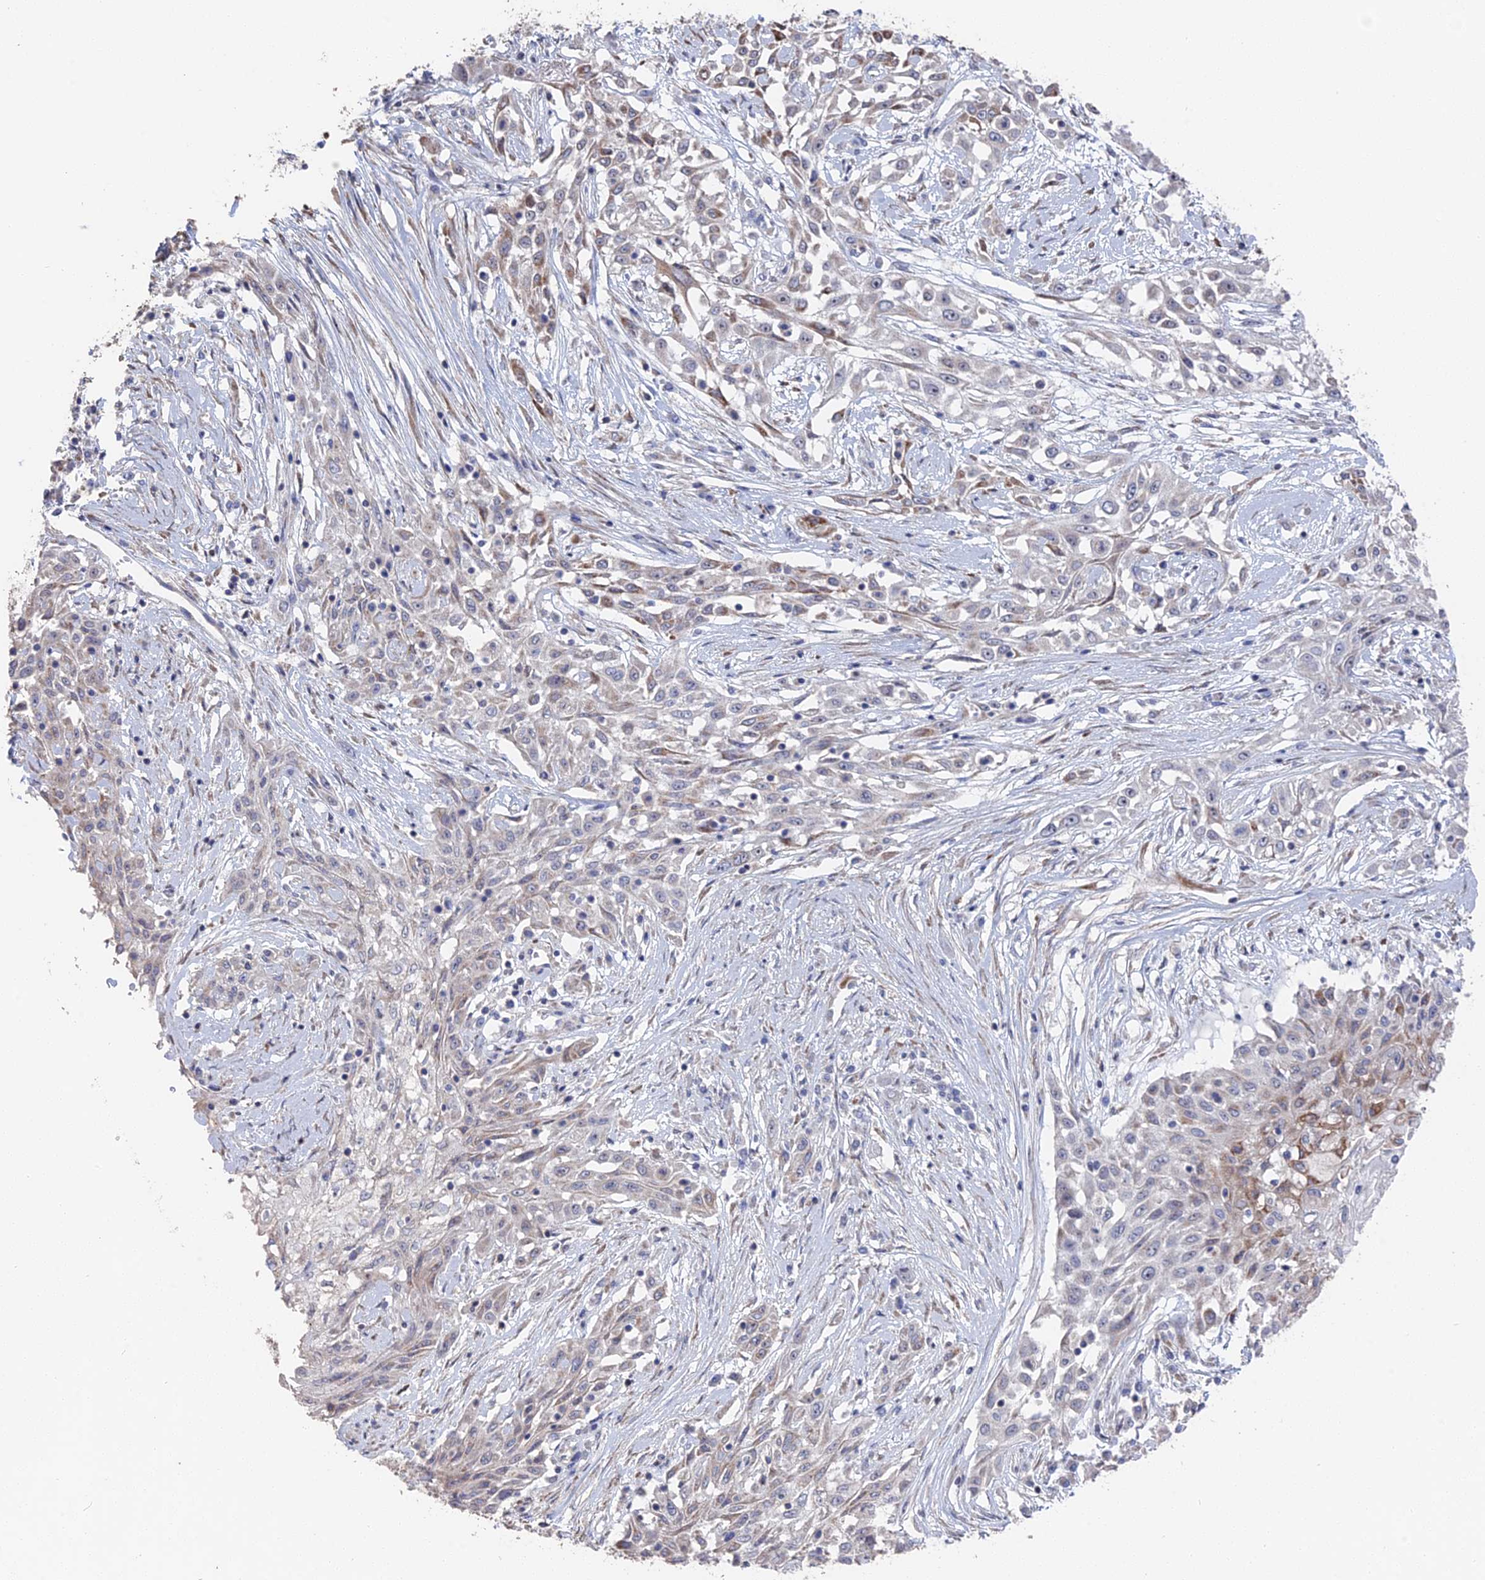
{"staining": {"intensity": "moderate", "quantity": "<25%", "location": "cytoplasmic/membranous"}, "tissue": "skin cancer", "cell_type": "Tumor cells", "image_type": "cancer", "snomed": [{"axis": "morphology", "description": "Squamous cell carcinoma, NOS"}, {"axis": "morphology", "description": "Squamous cell carcinoma, metastatic, NOS"}, {"axis": "topography", "description": "Skin"}, {"axis": "topography", "description": "Lymph node"}], "caption": "Human metastatic squamous cell carcinoma (skin) stained with a protein marker shows moderate staining in tumor cells.", "gene": "SEMG2", "patient": {"sex": "male", "age": 75}}